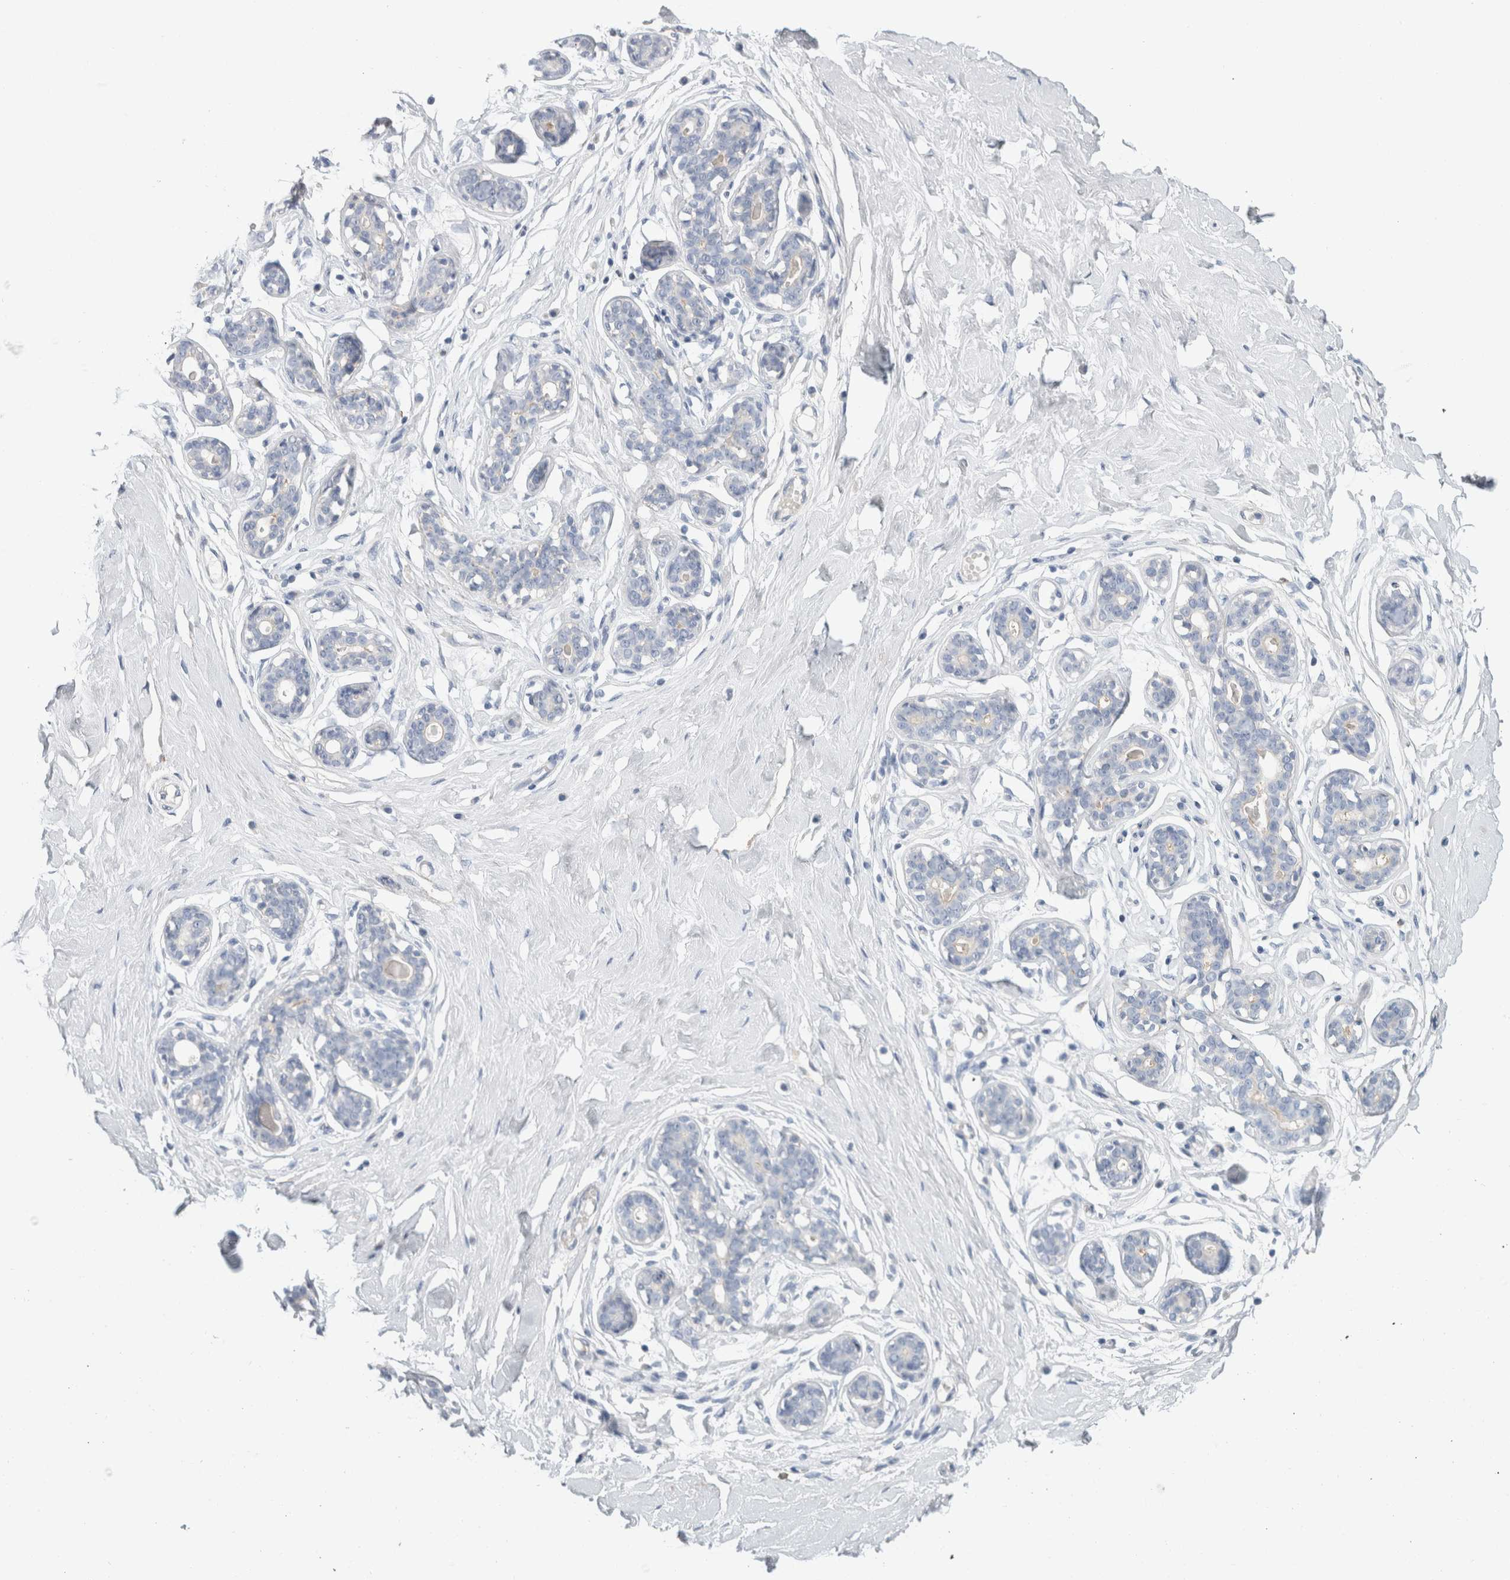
{"staining": {"intensity": "negative", "quantity": "none", "location": "none"}, "tissue": "breast", "cell_type": "Adipocytes", "image_type": "normal", "snomed": [{"axis": "morphology", "description": "Normal tissue, NOS"}, {"axis": "topography", "description": "Breast"}], "caption": "The micrograph exhibits no significant staining in adipocytes of breast. (Immunohistochemistry (ihc), brightfield microscopy, high magnification).", "gene": "CD55", "patient": {"sex": "female", "age": 23}}